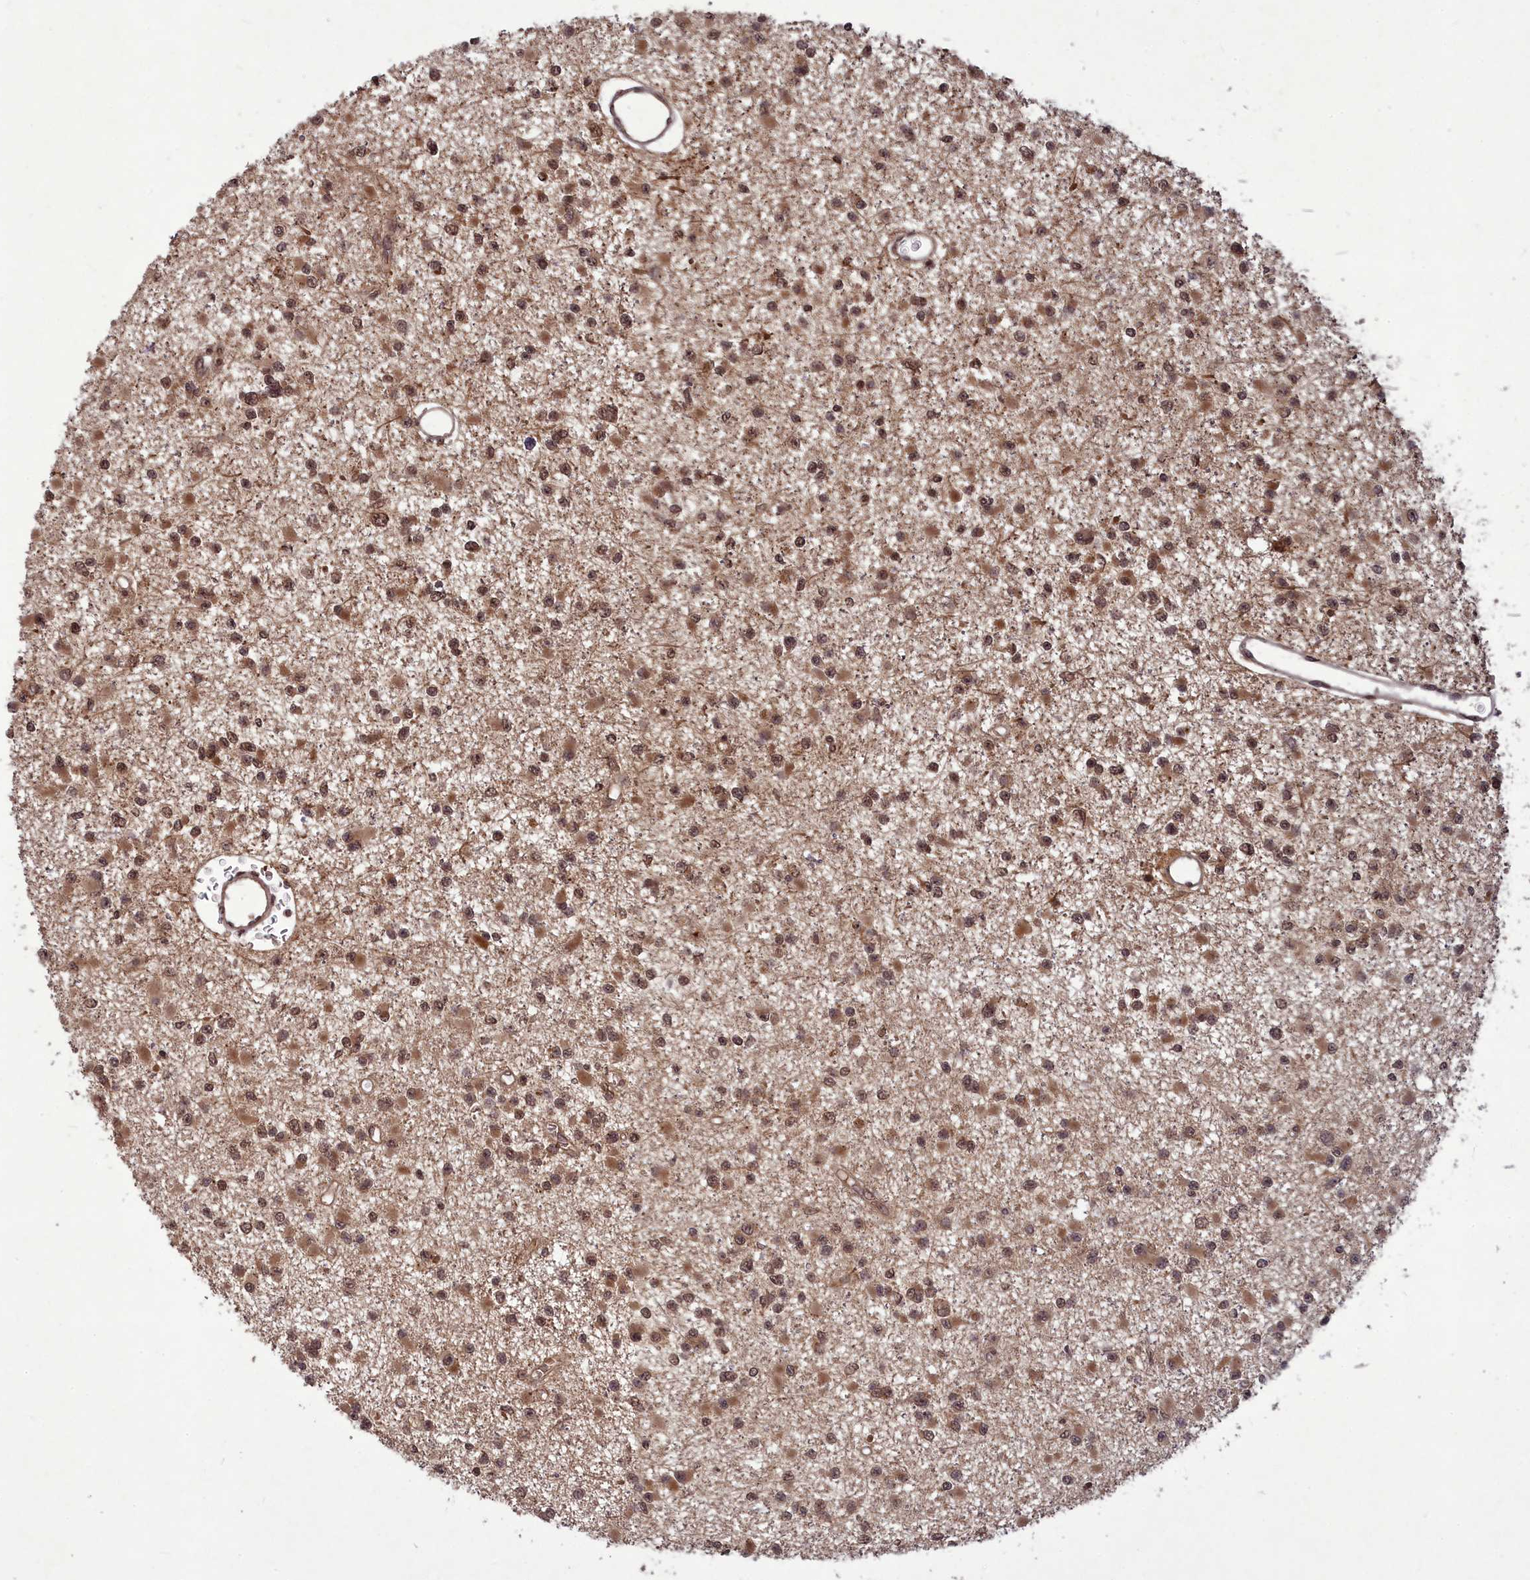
{"staining": {"intensity": "moderate", "quantity": ">75%", "location": "cytoplasmic/membranous,nuclear"}, "tissue": "glioma", "cell_type": "Tumor cells", "image_type": "cancer", "snomed": [{"axis": "morphology", "description": "Glioma, malignant, Low grade"}, {"axis": "topography", "description": "Brain"}], "caption": "Protein expression analysis of human malignant glioma (low-grade) reveals moderate cytoplasmic/membranous and nuclear staining in approximately >75% of tumor cells.", "gene": "SRMS", "patient": {"sex": "female", "age": 22}}